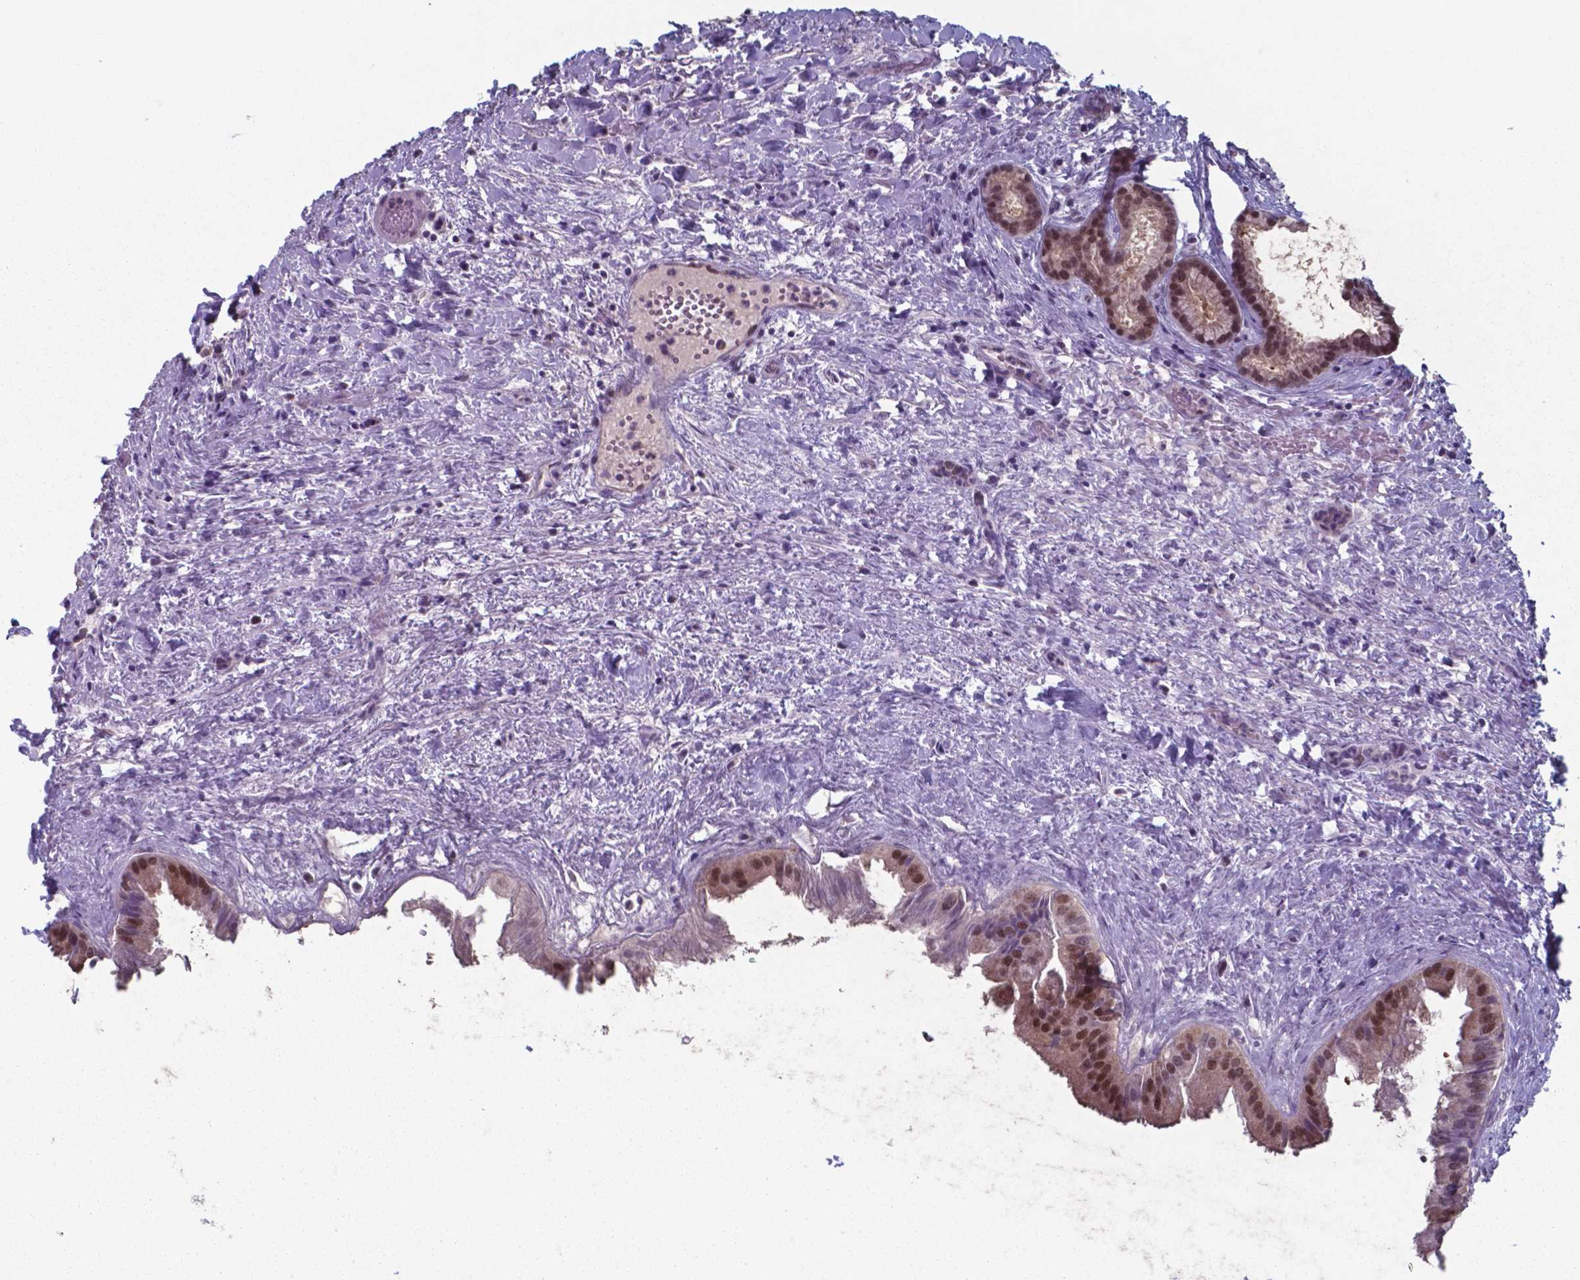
{"staining": {"intensity": "strong", "quantity": ">75%", "location": "cytoplasmic/membranous,nuclear"}, "tissue": "gallbladder", "cell_type": "Glandular cells", "image_type": "normal", "snomed": [{"axis": "morphology", "description": "Normal tissue, NOS"}, {"axis": "topography", "description": "Gallbladder"}], "caption": "This is an image of immunohistochemistry (IHC) staining of unremarkable gallbladder, which shows strong staining in the cytoplasmic/membranous,nuclear of glandular cells.", "gene": "UBA1", "patient": {"sex": "male", "age": 70}}